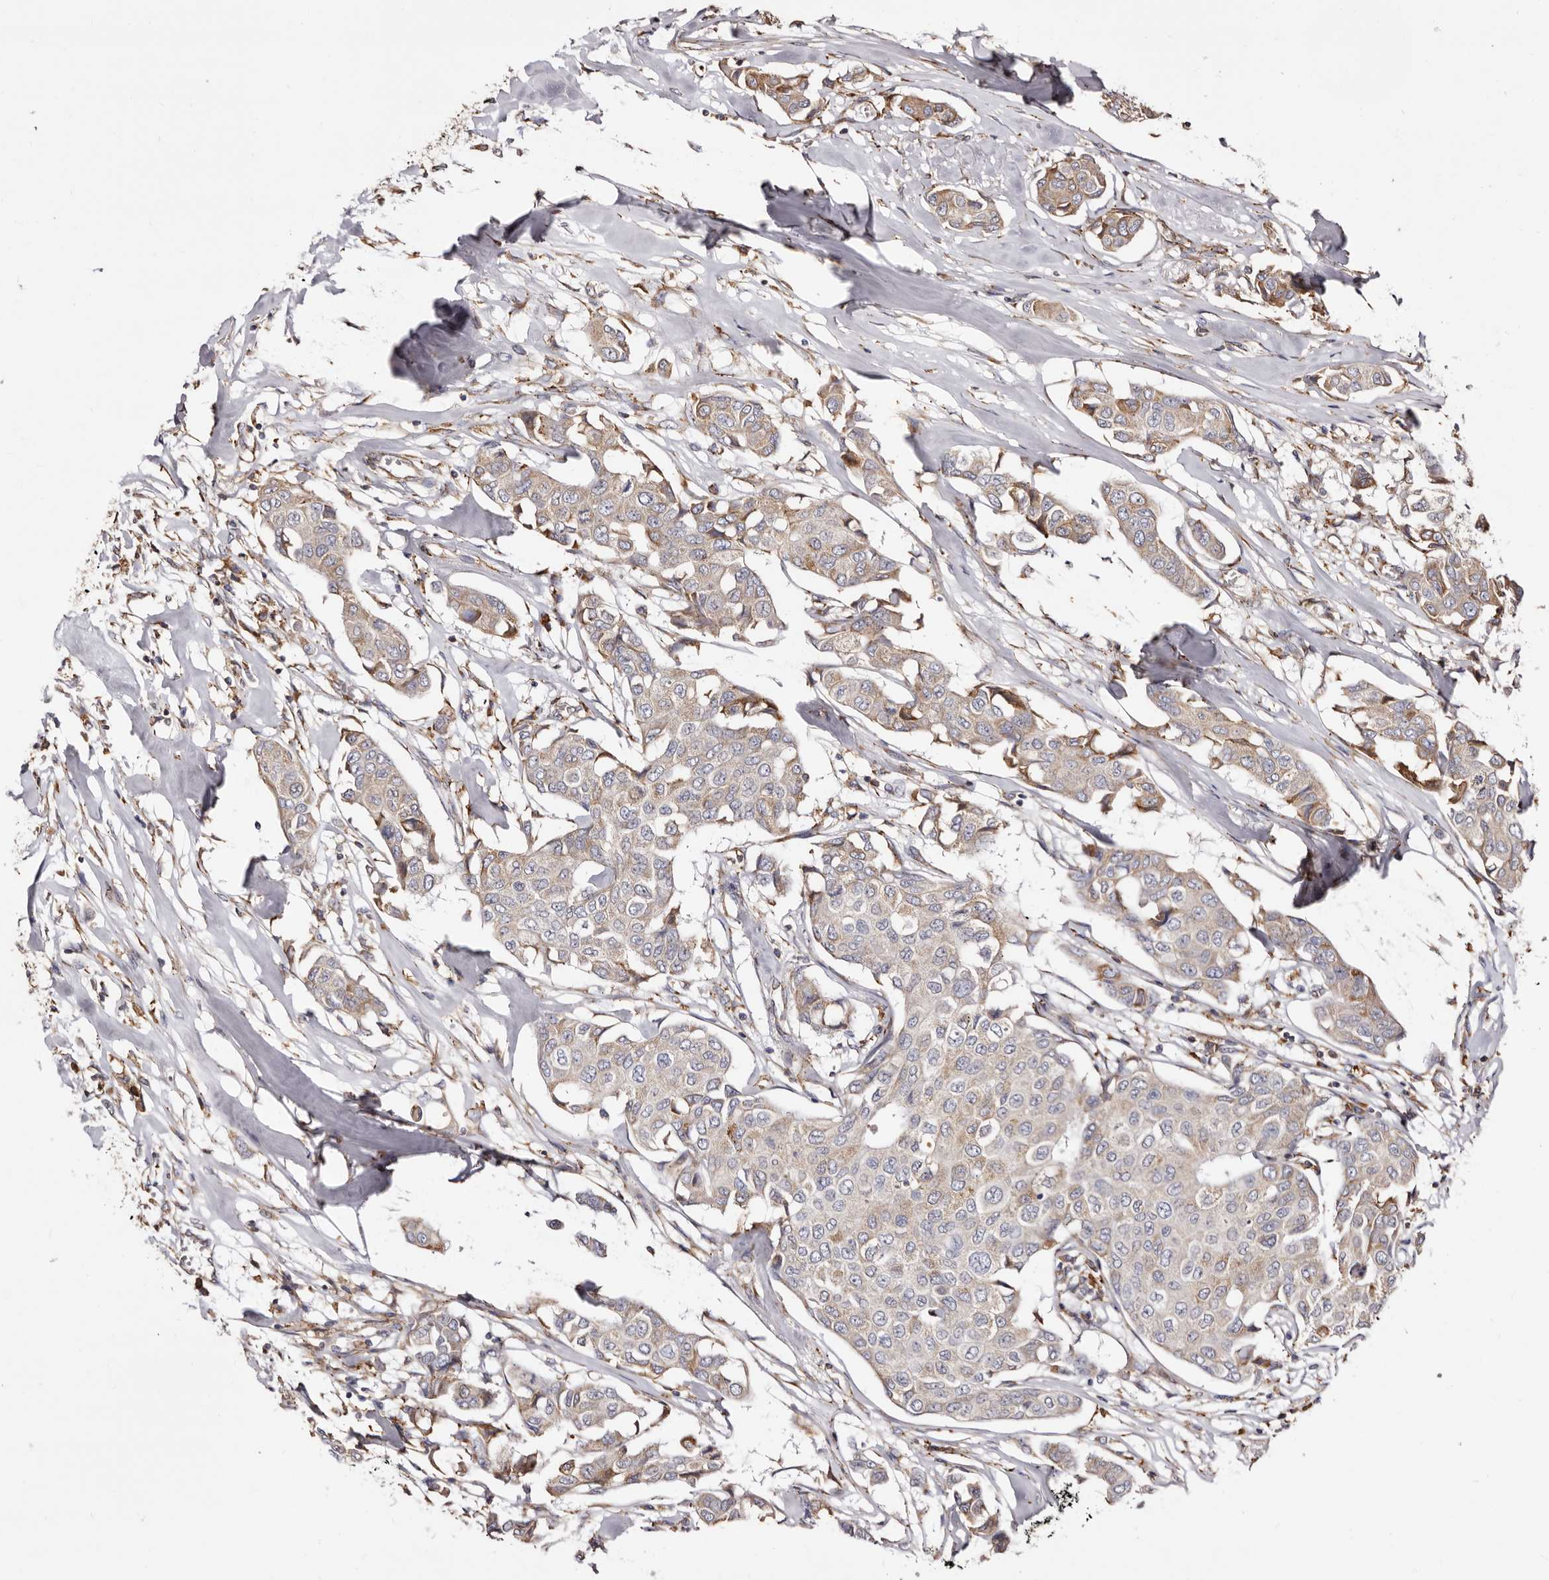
{"staining": {"intensity": "moderate", "quantity": ">75%", "location": "cytoplasmic/membranous"}, "tissue": "breast cancer", "cell_type": "Tumor cells", "image_type": "cancer", "snomed": [{"axis": "morphology", "description": "Duct carcinoma"}, {"axis": "topography", "description": "Breast"}], "caption": "The photomicrograph shows staining of breast cancer, revealing moderate cytoplasmic/membranous protein positivity (brown color) within tumor cells.", "gene": "ACBD6", "patient": {"sex": "female", "age": 80}}